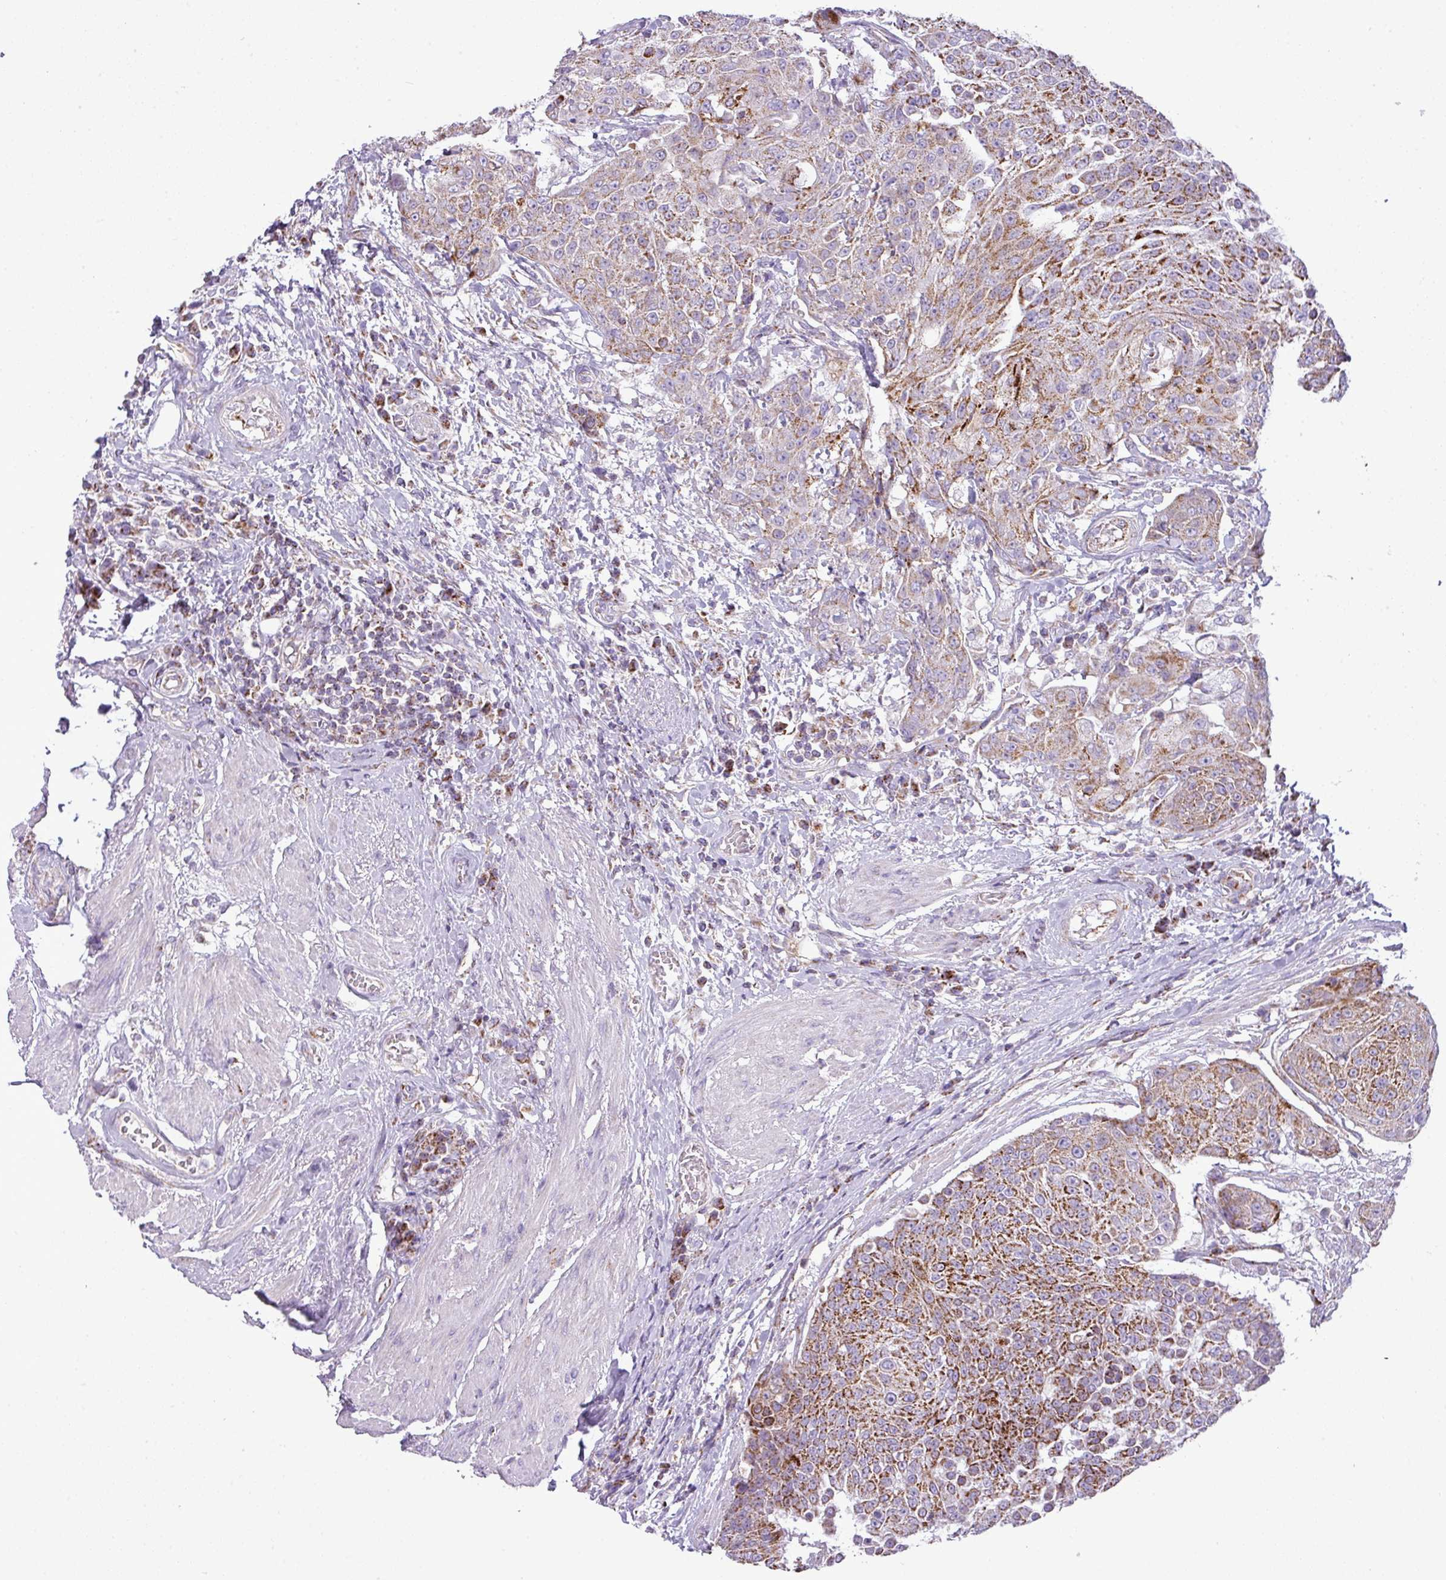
{"staining": {"intensity": "moderate", "quantity": ">75%", "location": "cytoplasmic/membranous"}, "tissue": "urothelial cancer", "cell_type": "Tumor cells", "image_type": "cancer", "snomed": [{"axis": "morphology", "description": "Urothelial carcinoma, High grade"}, {"axis": "topography", "description": "Urinary bladder"}], "caption": "Approximately >75% of tumor cells in human high-grade urothelial carcinoma exhibit moderate cytoplasmic/membranous protein staining as visualized by brown immunohistochemical staining.", "gene": "ZNF81", "patient": {"sex": "female", "age": 63}}